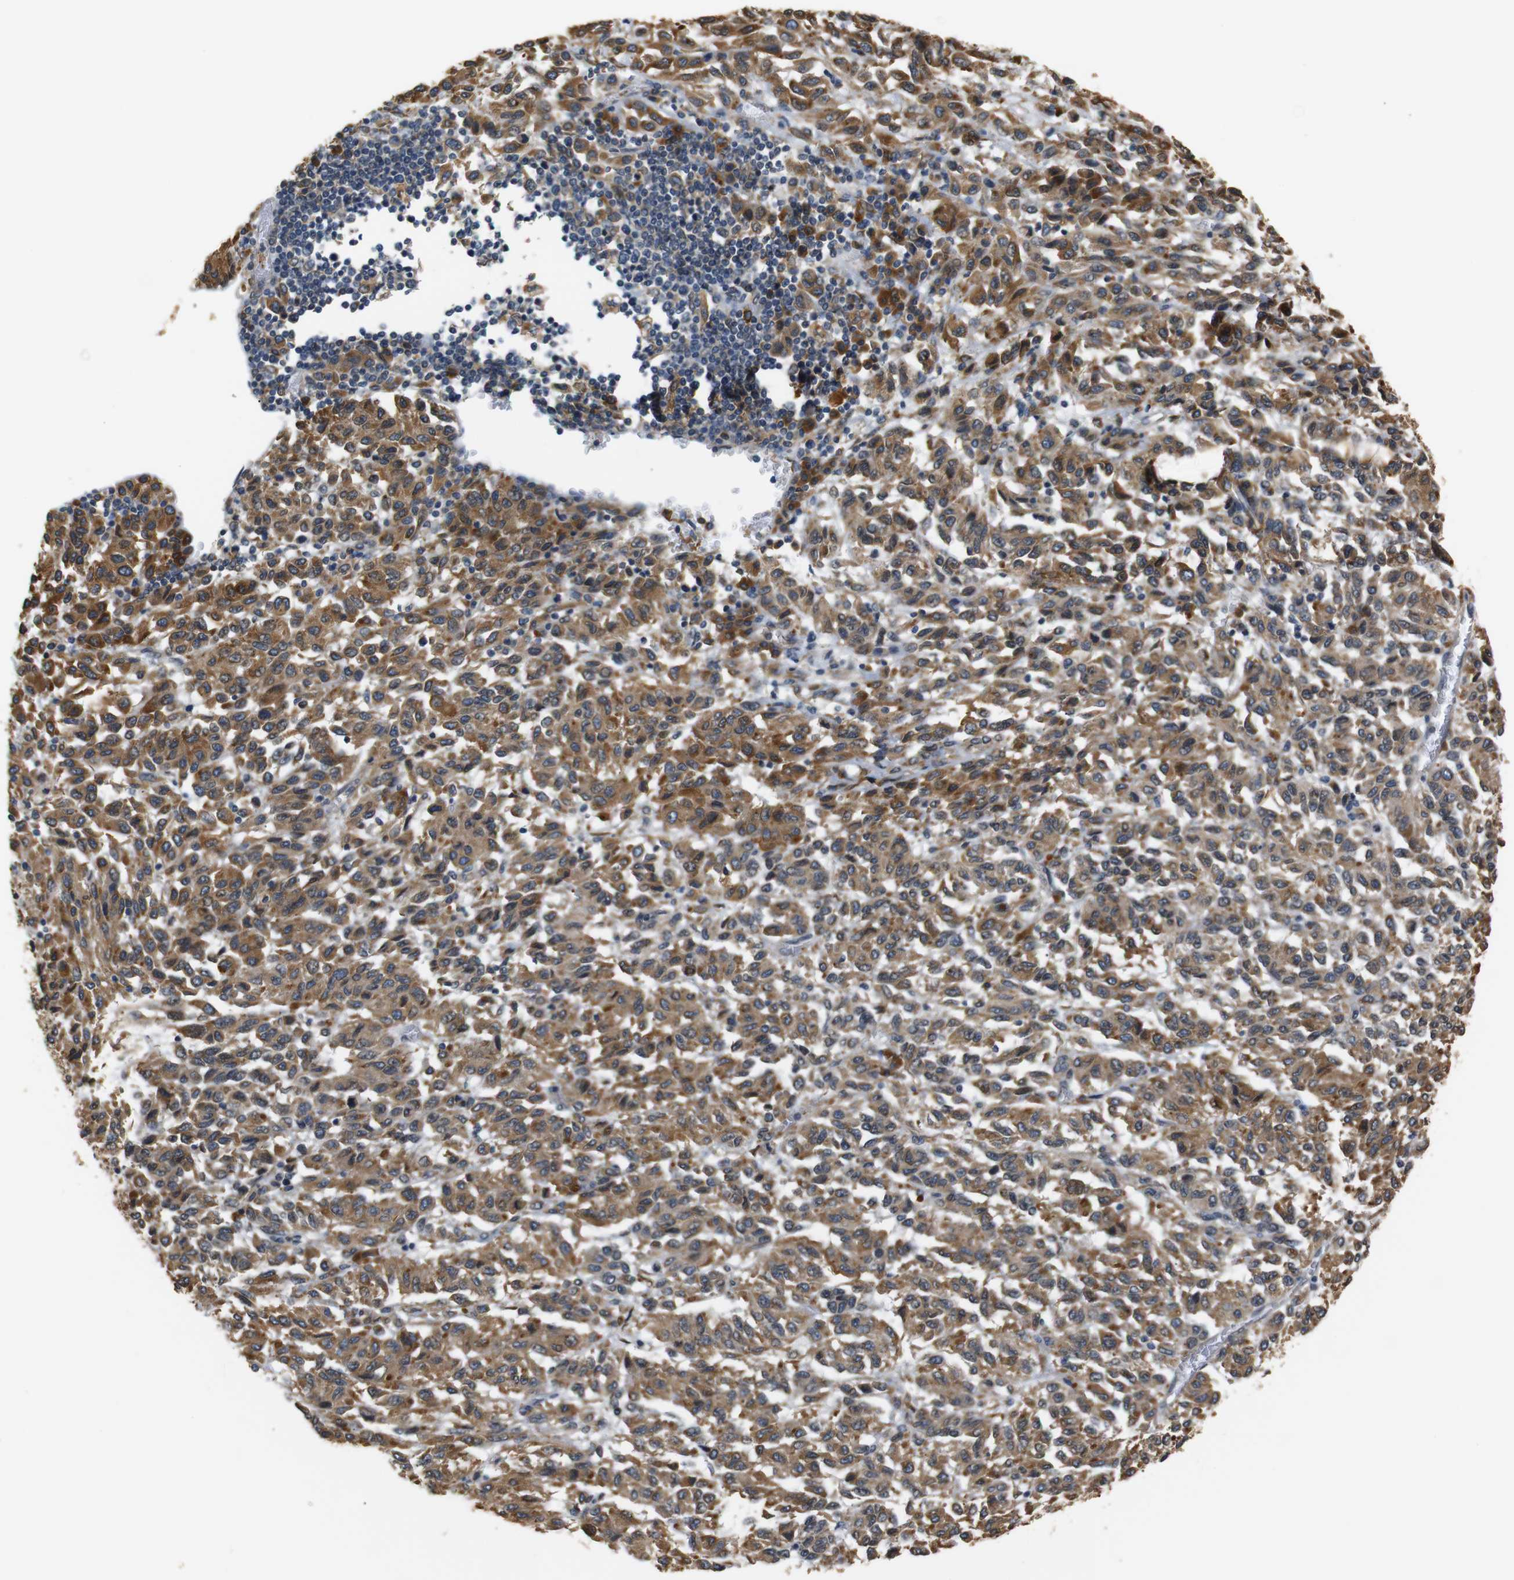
{"staining": {"intensity": "moderate", "quantity": ">75%", "location": "cytoplasmic/membranous"}, "tissue": "melanoma", "cell_type": "Tumor cells", "image_type": "cancer", "snomed": [{"axis": "morphology", "description": "Malignant melanoma, Metastatic site"}, {"axis": "topography", "description": "Lung"}], "caption": "Moderate cytoplasmic/membranous protein positivity is identified in about >75% of tumor cells in malignant melanoma (metastatic site). Nuclei are stained in blue.", "gene": "TMED2", "patient": {"sex": "male", "age": 64}}